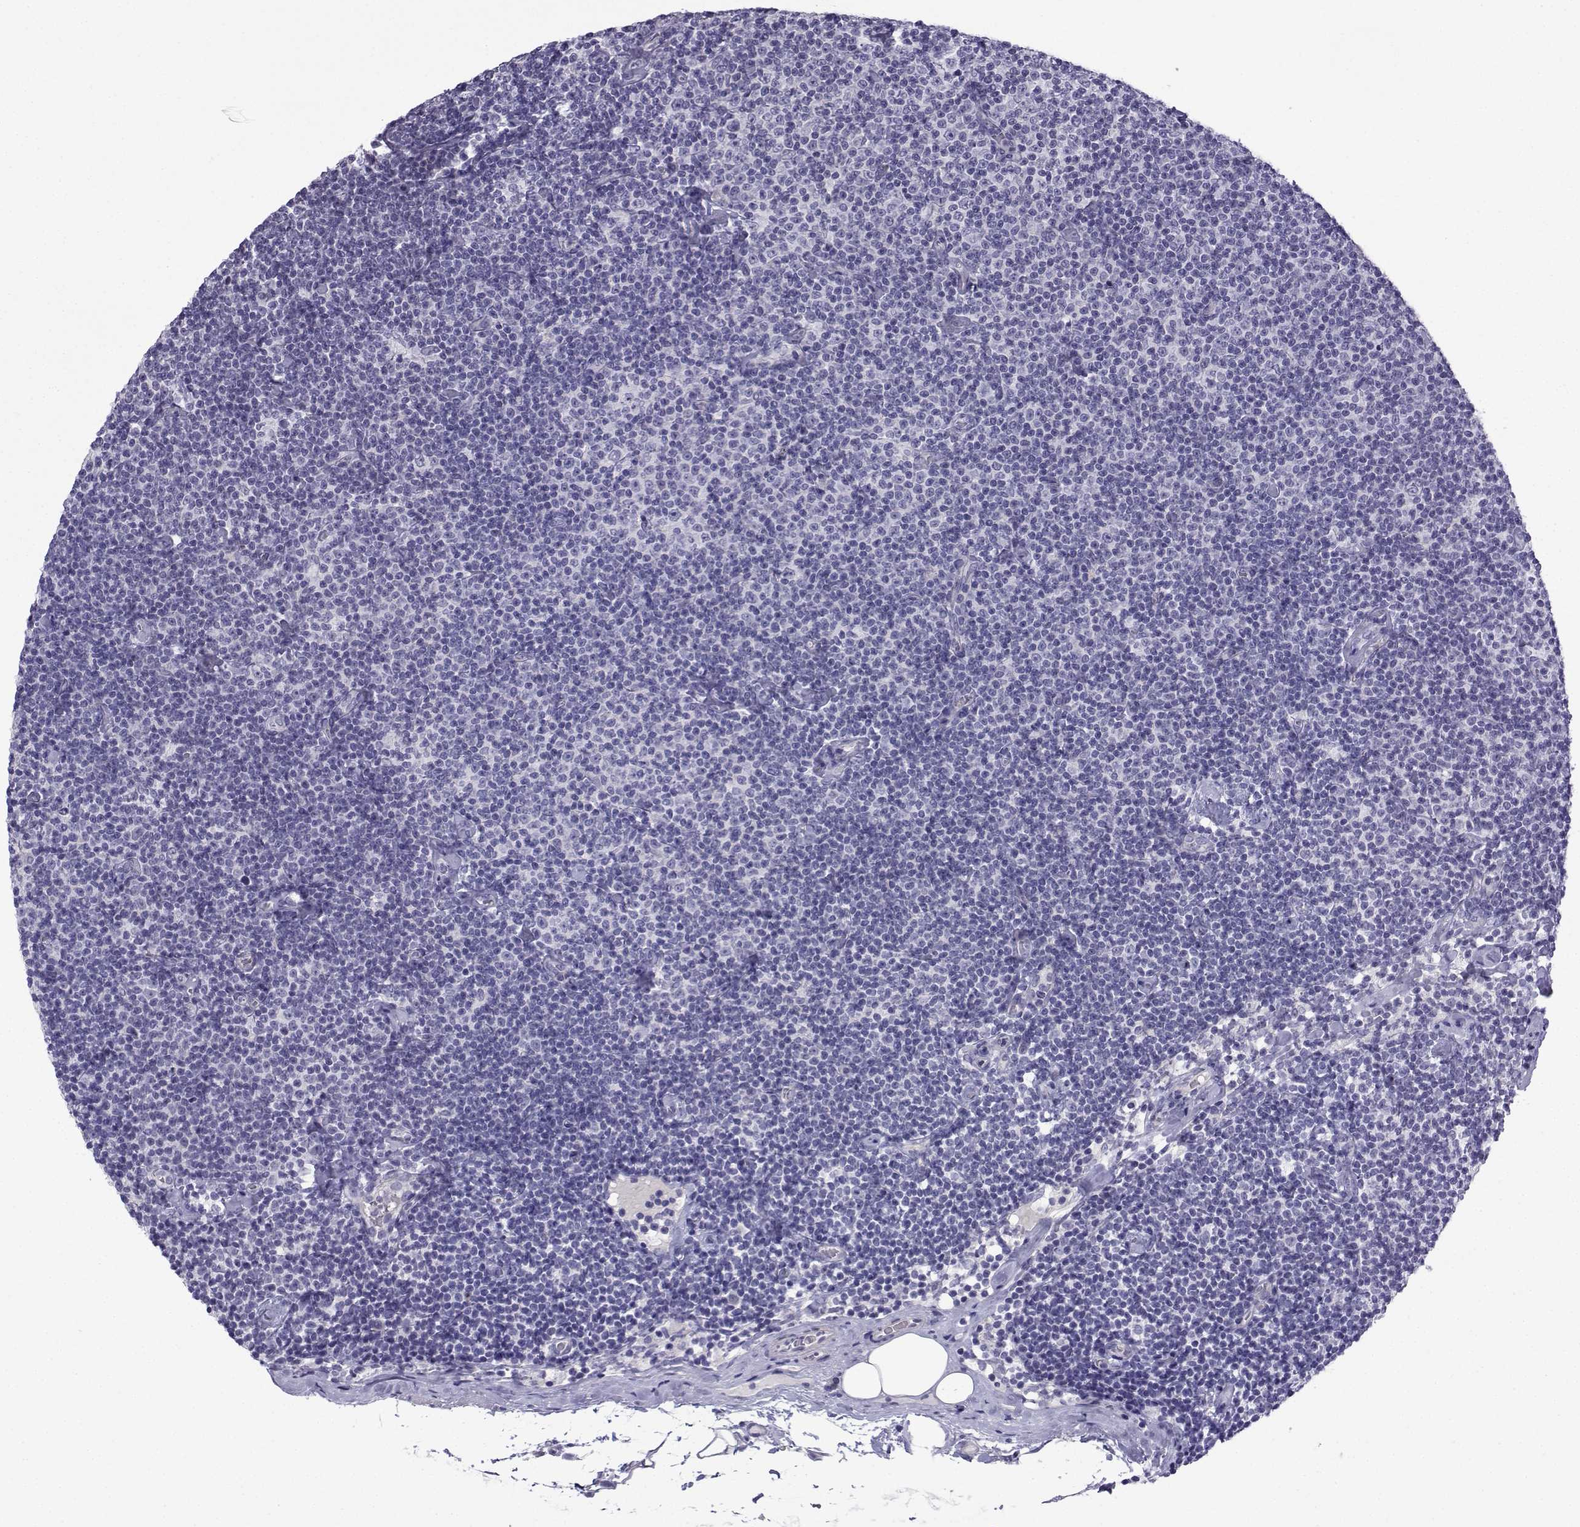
{"staining": {"intensity": "negative", "quantity": "none", "location": "none"}, "tissue": "lymphoma", "cell_type": "Tumor cells", "image_type": "cancer", "snomed": [{"axis": "morphology", "description": "Malignant lymphoma, non-Hodgkin's type, Low grade"}, {"axis": "topography", "description": "Lymph node"}], "caption": "Protein analysis of lymphoma reveals no significant positivity in tumor cells.", "gene": "SPACA7", "patient": {"sex": "male", "age": 81}}